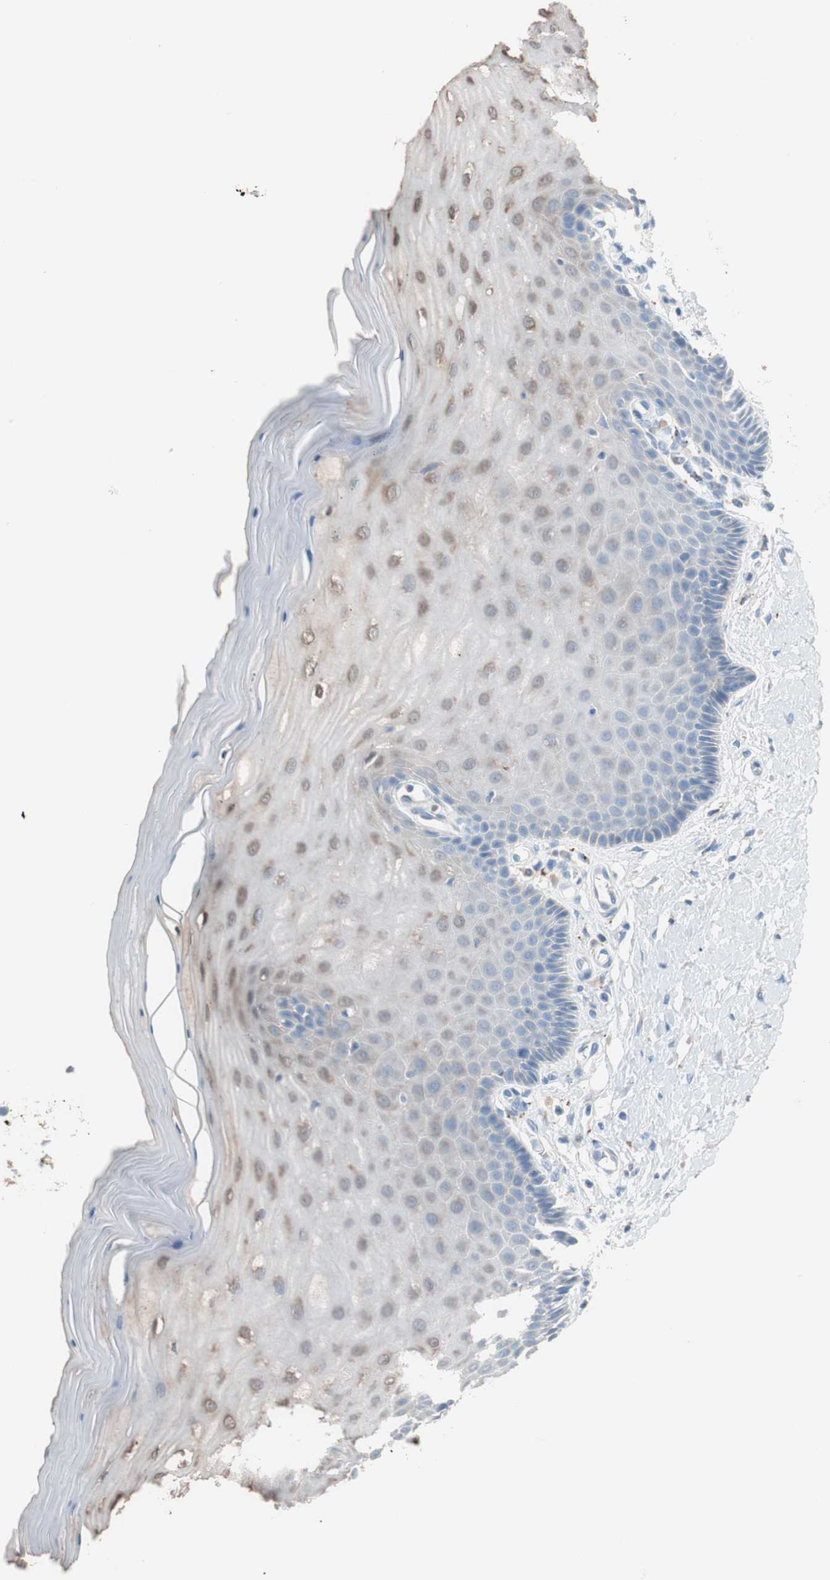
{"staining": {"intensity": "weak", "quantity": "<25%", "location": "cytoplasmic/membranous"}, "tissue": "cervix", "cell_type": "Glandular cells", "image_type": "normal", "snomed": [{"axis": "morphology", "description": "Normal tissue, NOS"}, {"axis": "topography", "description": "Cervix"}], "caption": "Image shows no significant protein expression in glandular cells of benign cervix.", "gene": "CLEC4D", "patient": {"sex": "female", "age": 55}}